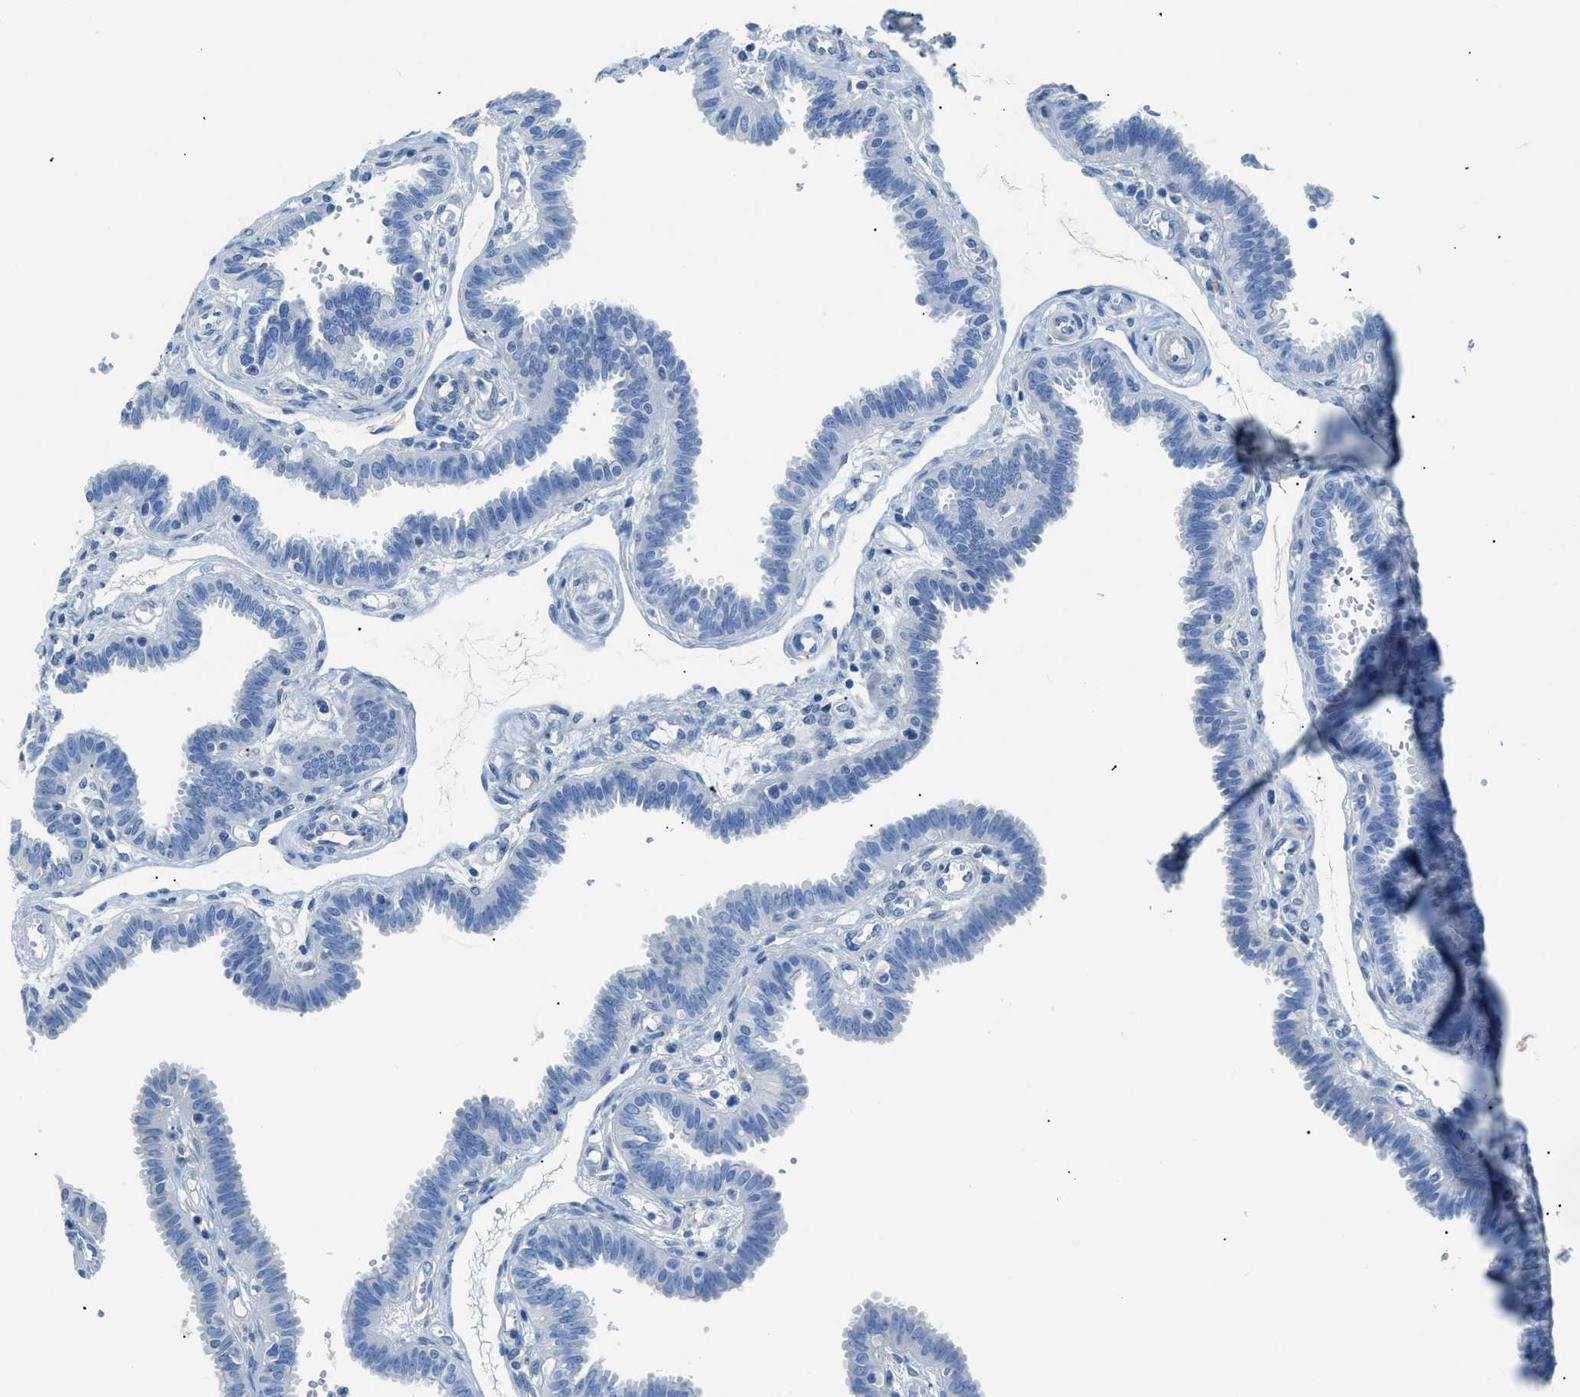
{"staining": {"intensity": "negative", "quantity": "none", "location": "none"}, "tissue": "fallopian tube", "cell_type": "Glandular cells", "image_type": "normal", "snomed": [{"axis": "morphology", "description": "Normal tissue, NOS"}, {"axis": "topography", "description": "Fallopian tube"}], "caption": "A high-resolution image shows immunohistochemistry (IHC) staining of unremarkable fallopian tube, which reveals no significant staining in glandular cells. The staining is performed using DAB (3,3'-diaminobenzidine) brown chromogen with nuclei counter-stained in using hematoxylin.", "gene": "ITPR1", "patient": {"sex": "female", "age": 32}}